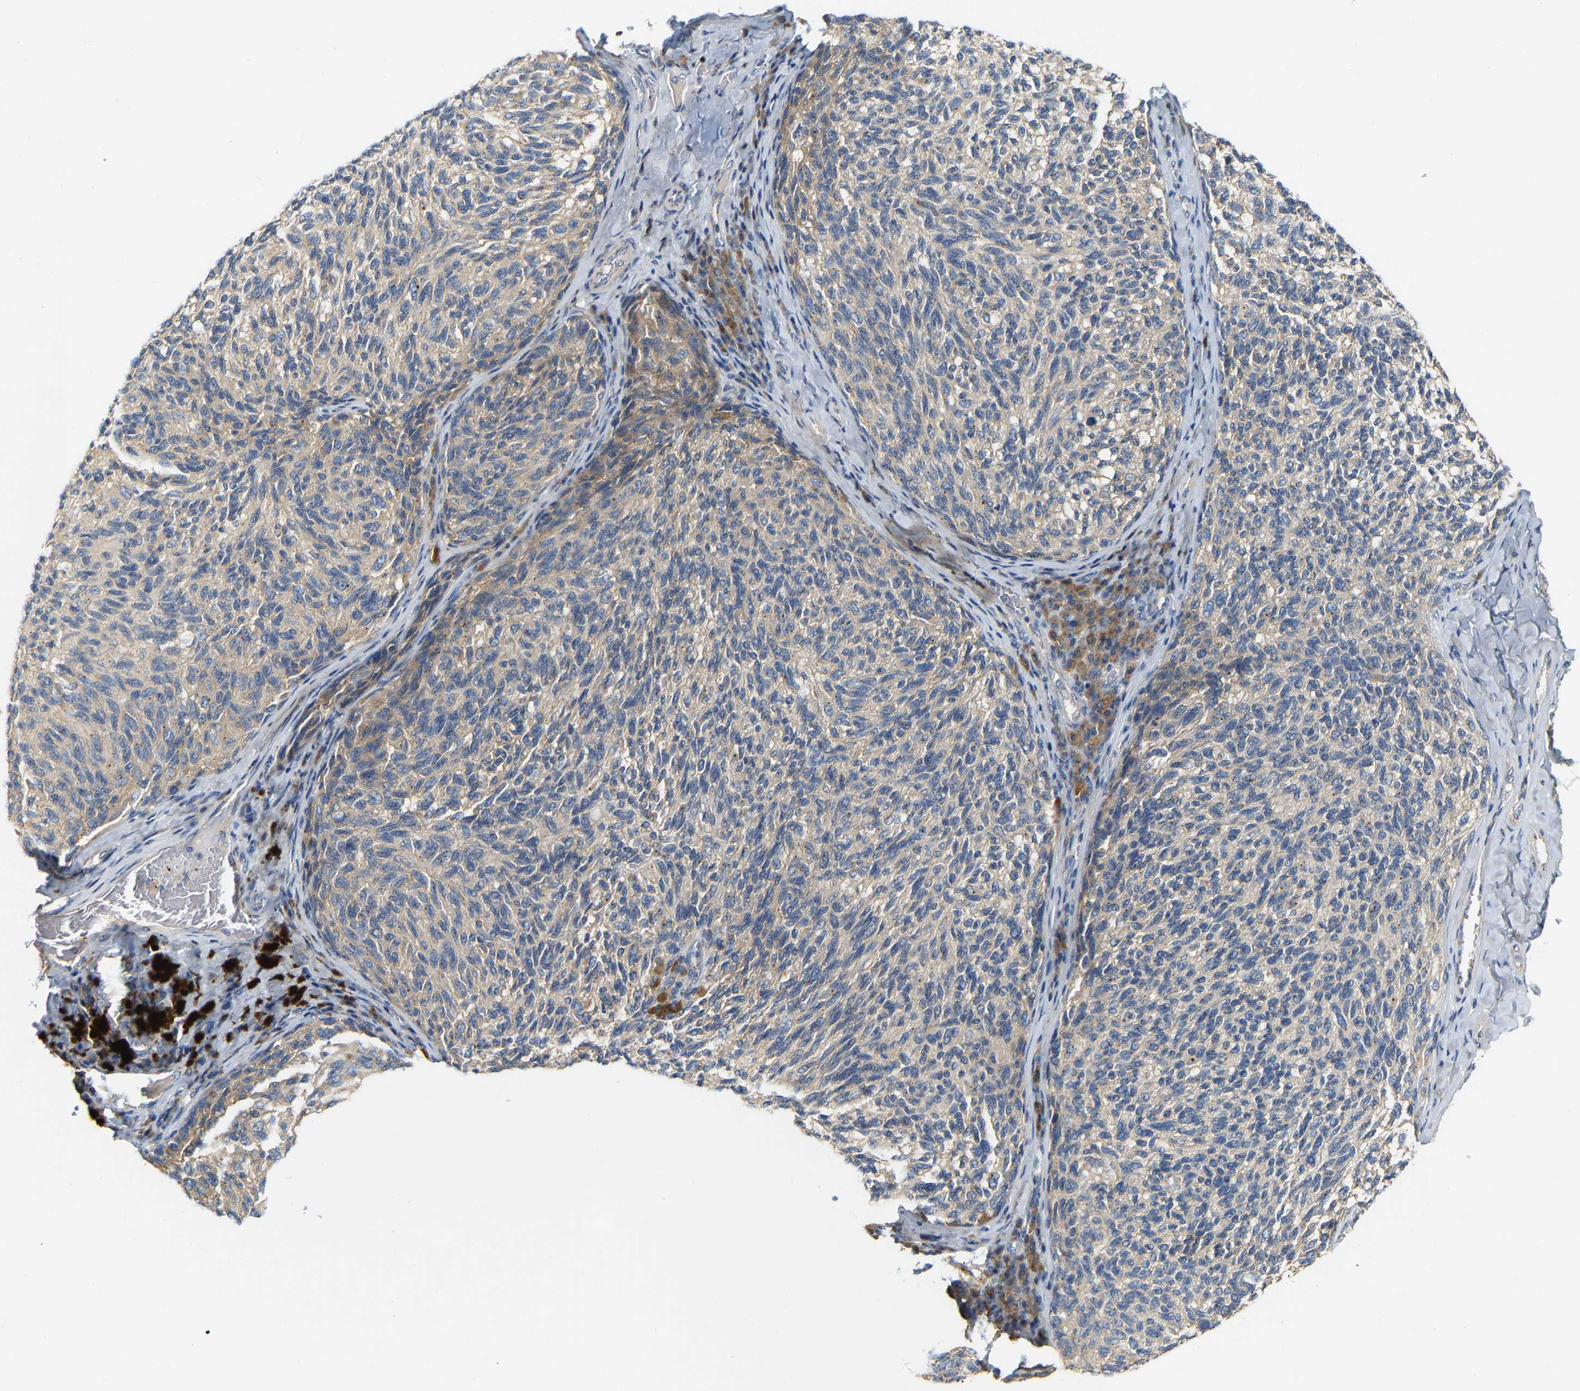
{"staining": {"intensity": "weak", "quantity": ">75%", "location": "cytoplasmic/membranous"}, "tissue": "melanoma", "cell_type": "Tumor cells", "image_type": "cancer", "snomed": [{"axis": "morphology", "description": "Malignant melanoma, NOS"}, {"axis": "topography", "description": "Skin"}], "caption": "A high-resolution image shows immunohistochemistry staining of malignant melanoma, which displays weak cytoplasmic/membranous expression in approximately >75% of tumor cells.", "gene": "PCNT", "patient": {"sex": "female", "age": 73}}